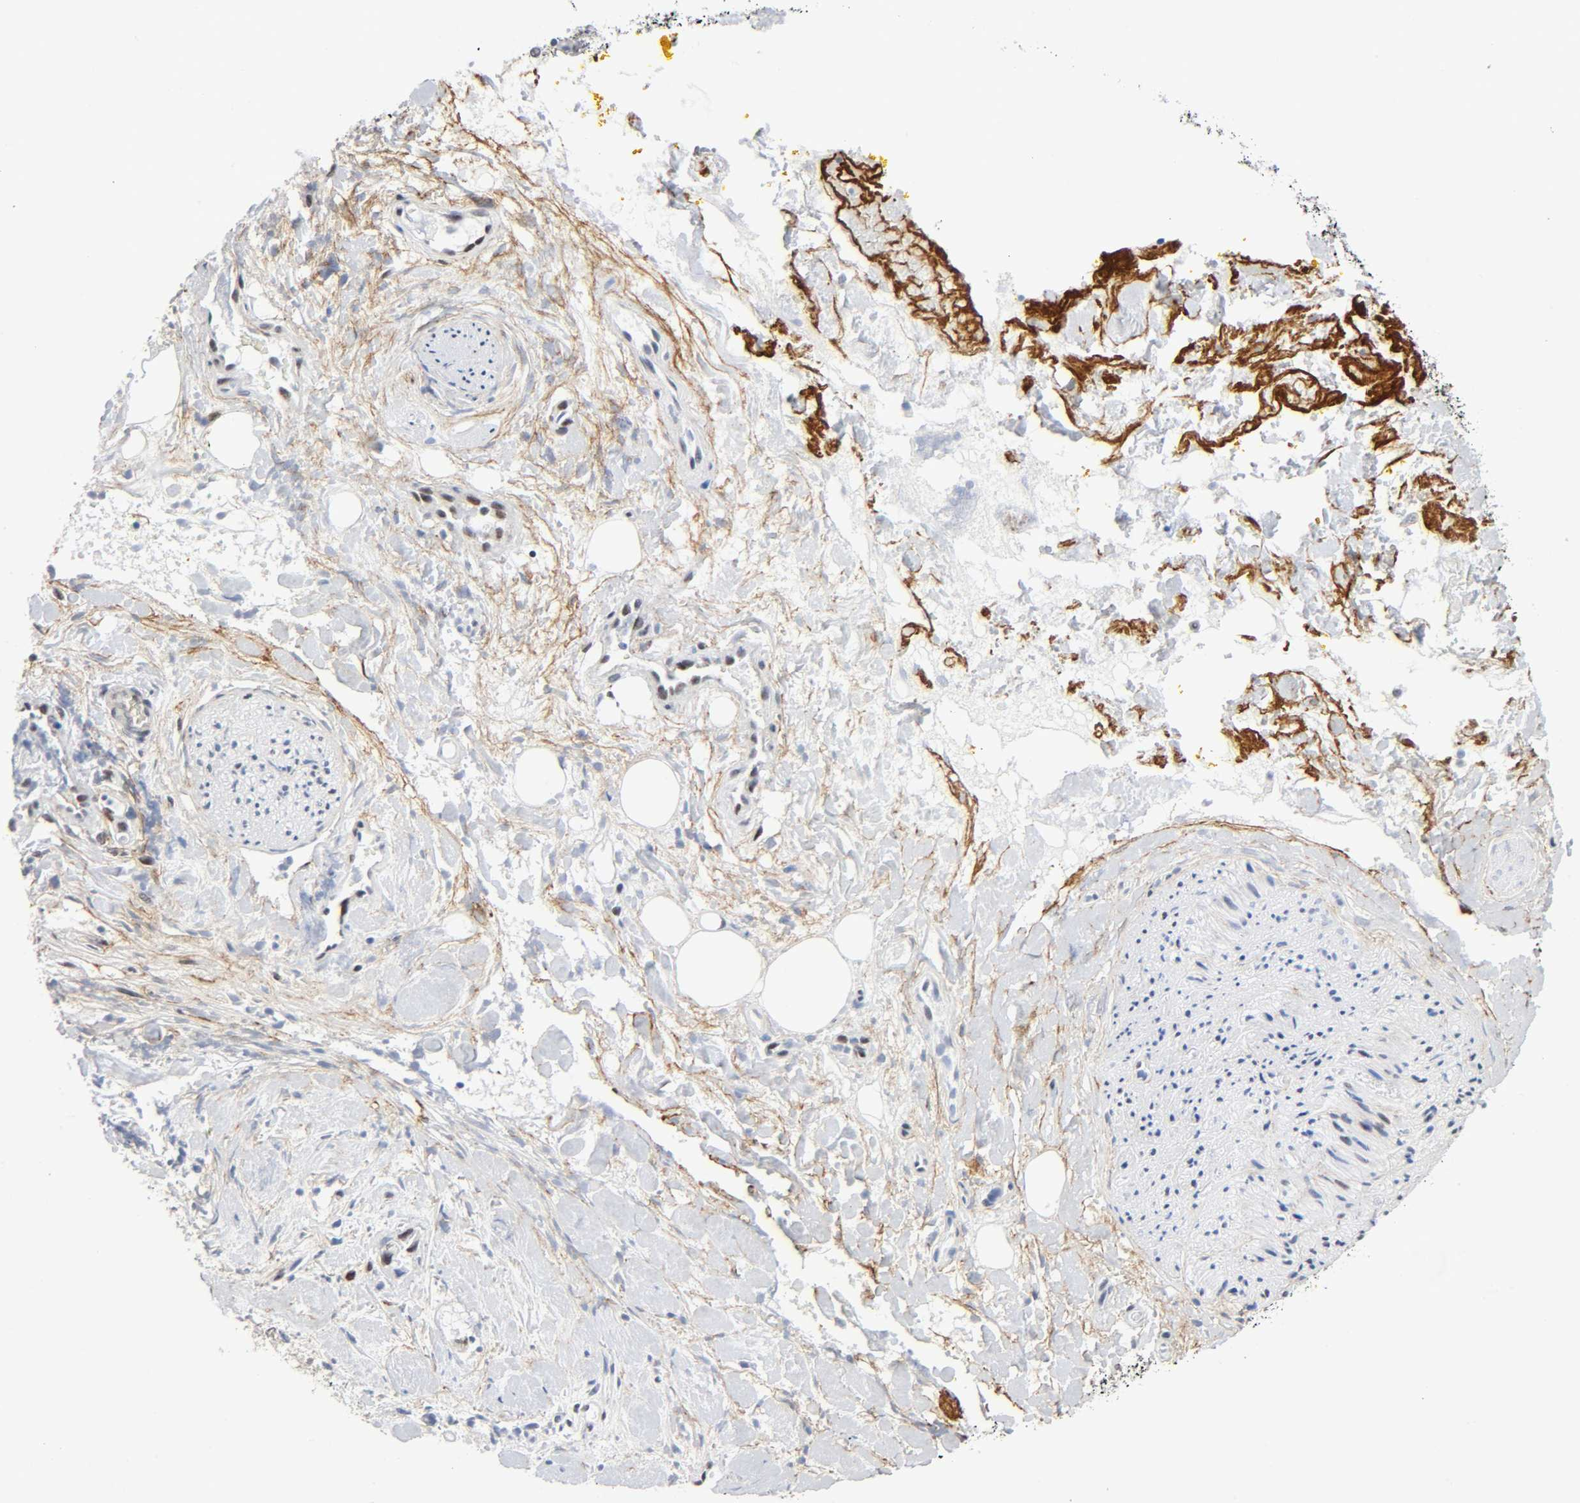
{"staining": {"intensity": "moderate", "quantity": "25%-75%", "location": "nuclear"}, "tissue": "pancreatic cancer", "cell_type": "Tumor cells", "image_type": "cancer", "snomed": [{"axis": "morphology", "description": "Adenocarcinoma, NOS"}, {"axis": "topography", "description": "Pancreas"}], "caption": "DAB immunohistochemical staining of adenocarcinoma (pancreatic) exhibits moderate nuclear protein positivity in approximately 25%-75% of tumor cells.", "gene": "DIDO1", "patient": {"sex": "male", "age": 70}}